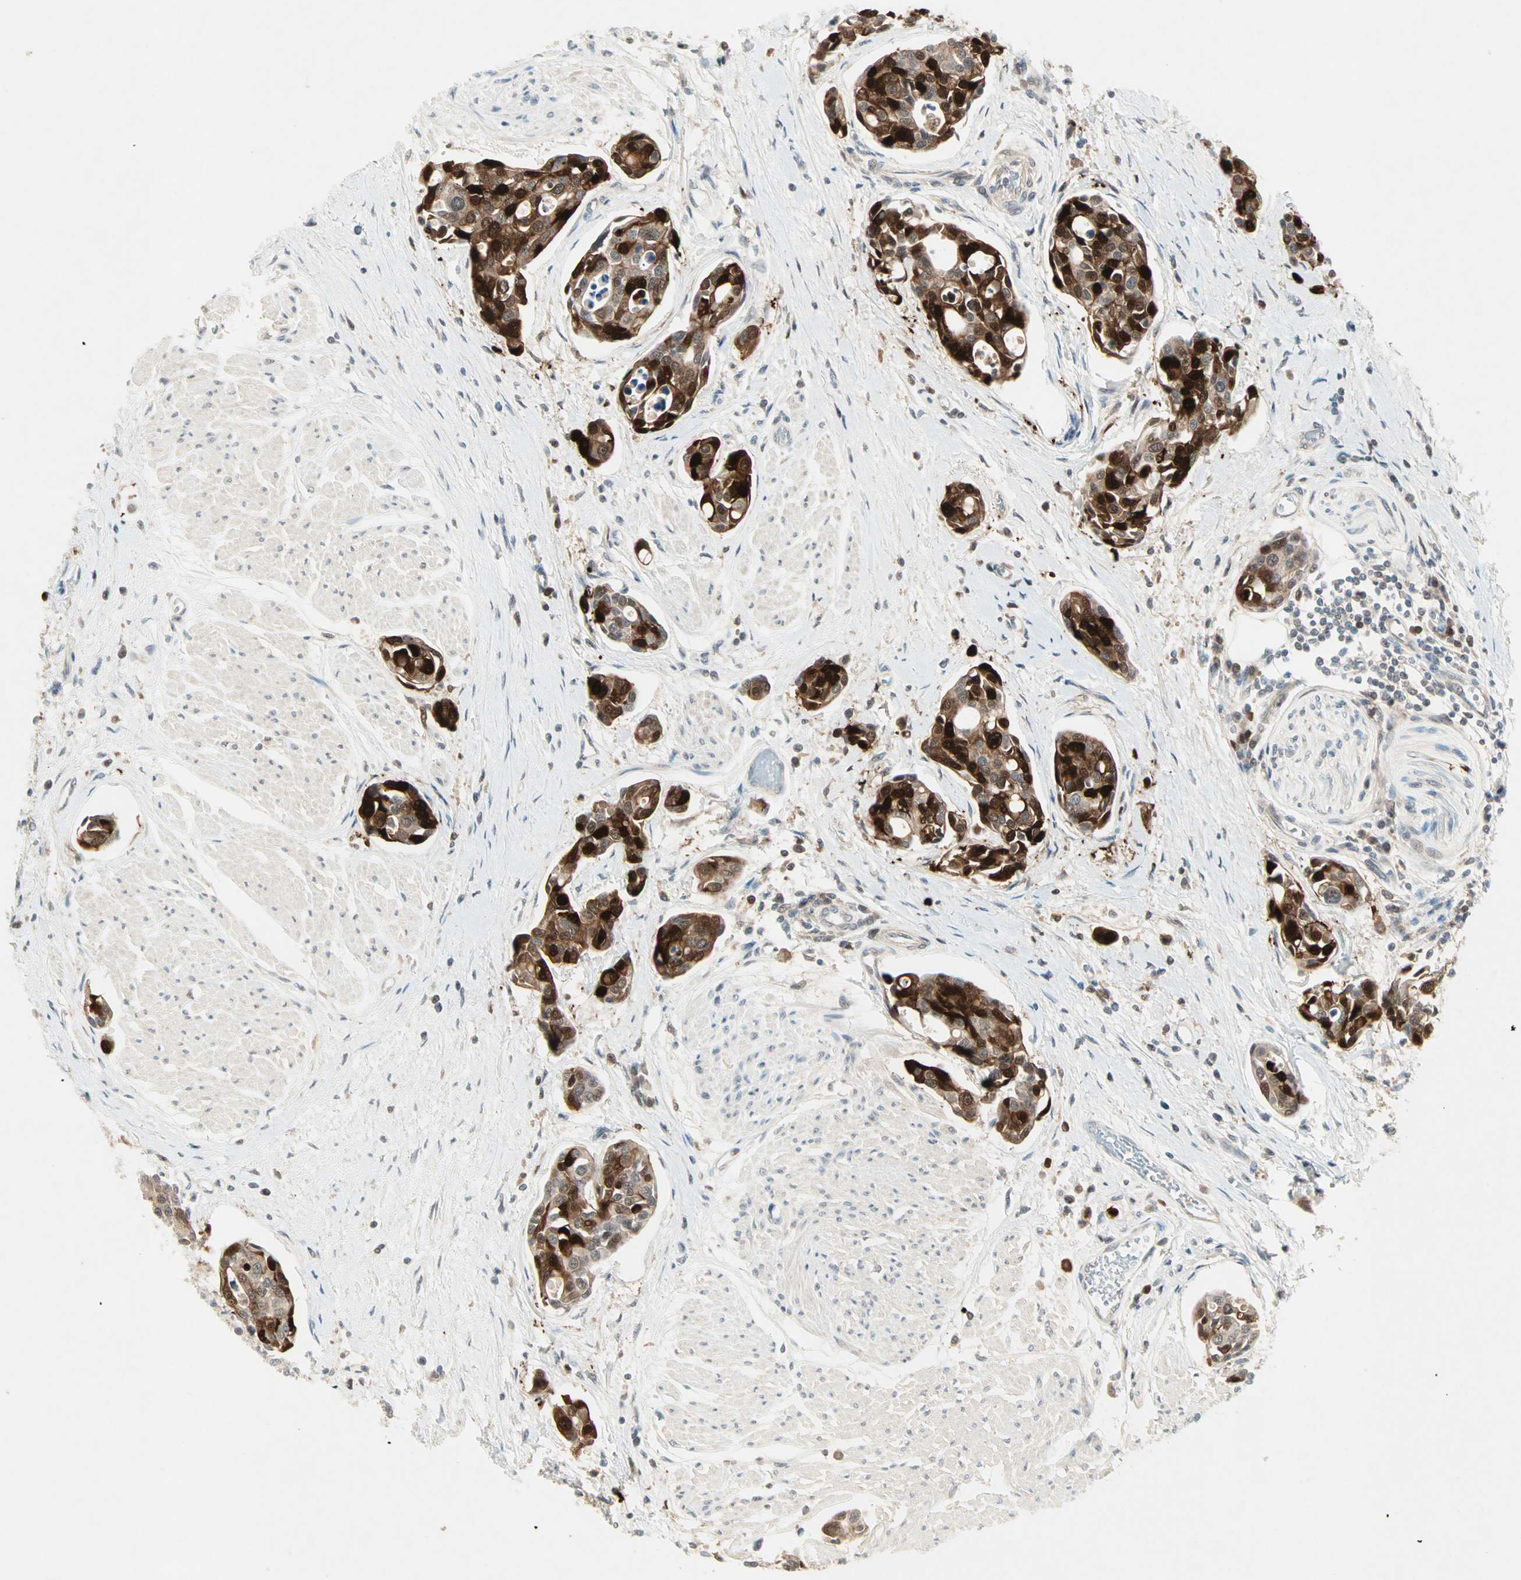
{"staining": {"intensity": "strong", "quantity": ">75%", "location": "cytoplasmic/membranous,nuclear"}, "tissue": "urothelial cancer", "cell_type": "Tumor cells", "image_type": "cancer", "snomed": [{"axis": "morphology", "description": "Urothelial carcinoma, High grade"}, {"axis": "topography", "description": "Urinary bladder"}], "caption": "This photomicrograph displays high-grade urothelial carcinoma stained with IHC to label a protein in brown. The cytoplasmic/membranous and nuclear of tumor cells show strong positivity for the protein. Nuclei are counter-stained blue.", "gene": "RTL6", "patient": {"sex": "male", "age": 78}}